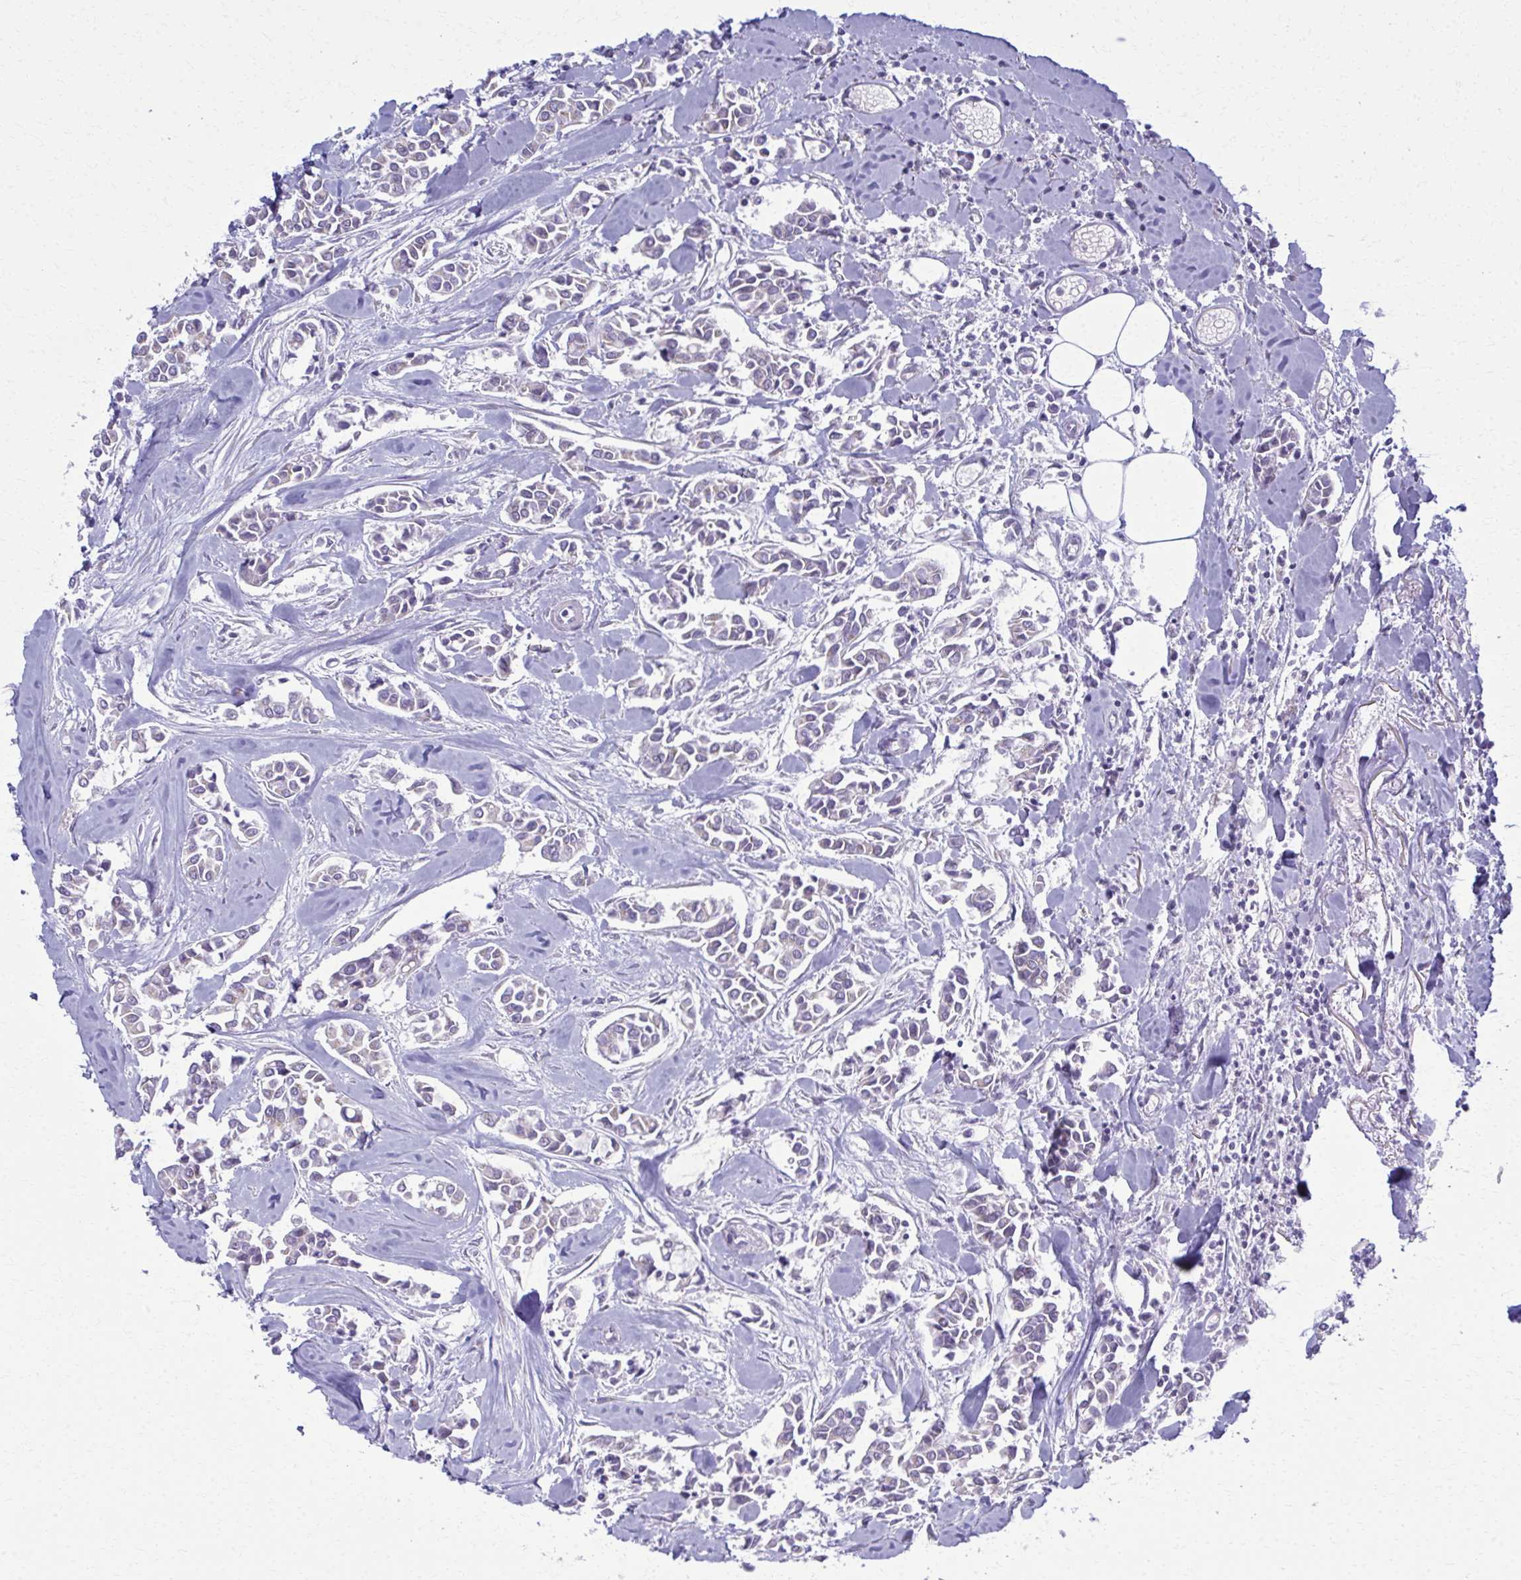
{"staining": {"intensity": "negative", "quantity": "none", "location": "none"}, "tissue": "breast cancer", "cell_type": "Tumor cells", "image_type": "cancer", "snomed": [{"axis": "morphology", "description": "Duct carcinoma"}, {"axis": "topography", "description": "Breast"}], "caption": "A high-resolution micrograph shows IHC staining of breast cancer (infiltrating ductal carcinoma), which displays no significant positivity in tumor cells.", "gene": "SCLY", "patient": {"sex": "female", "age": 84}}